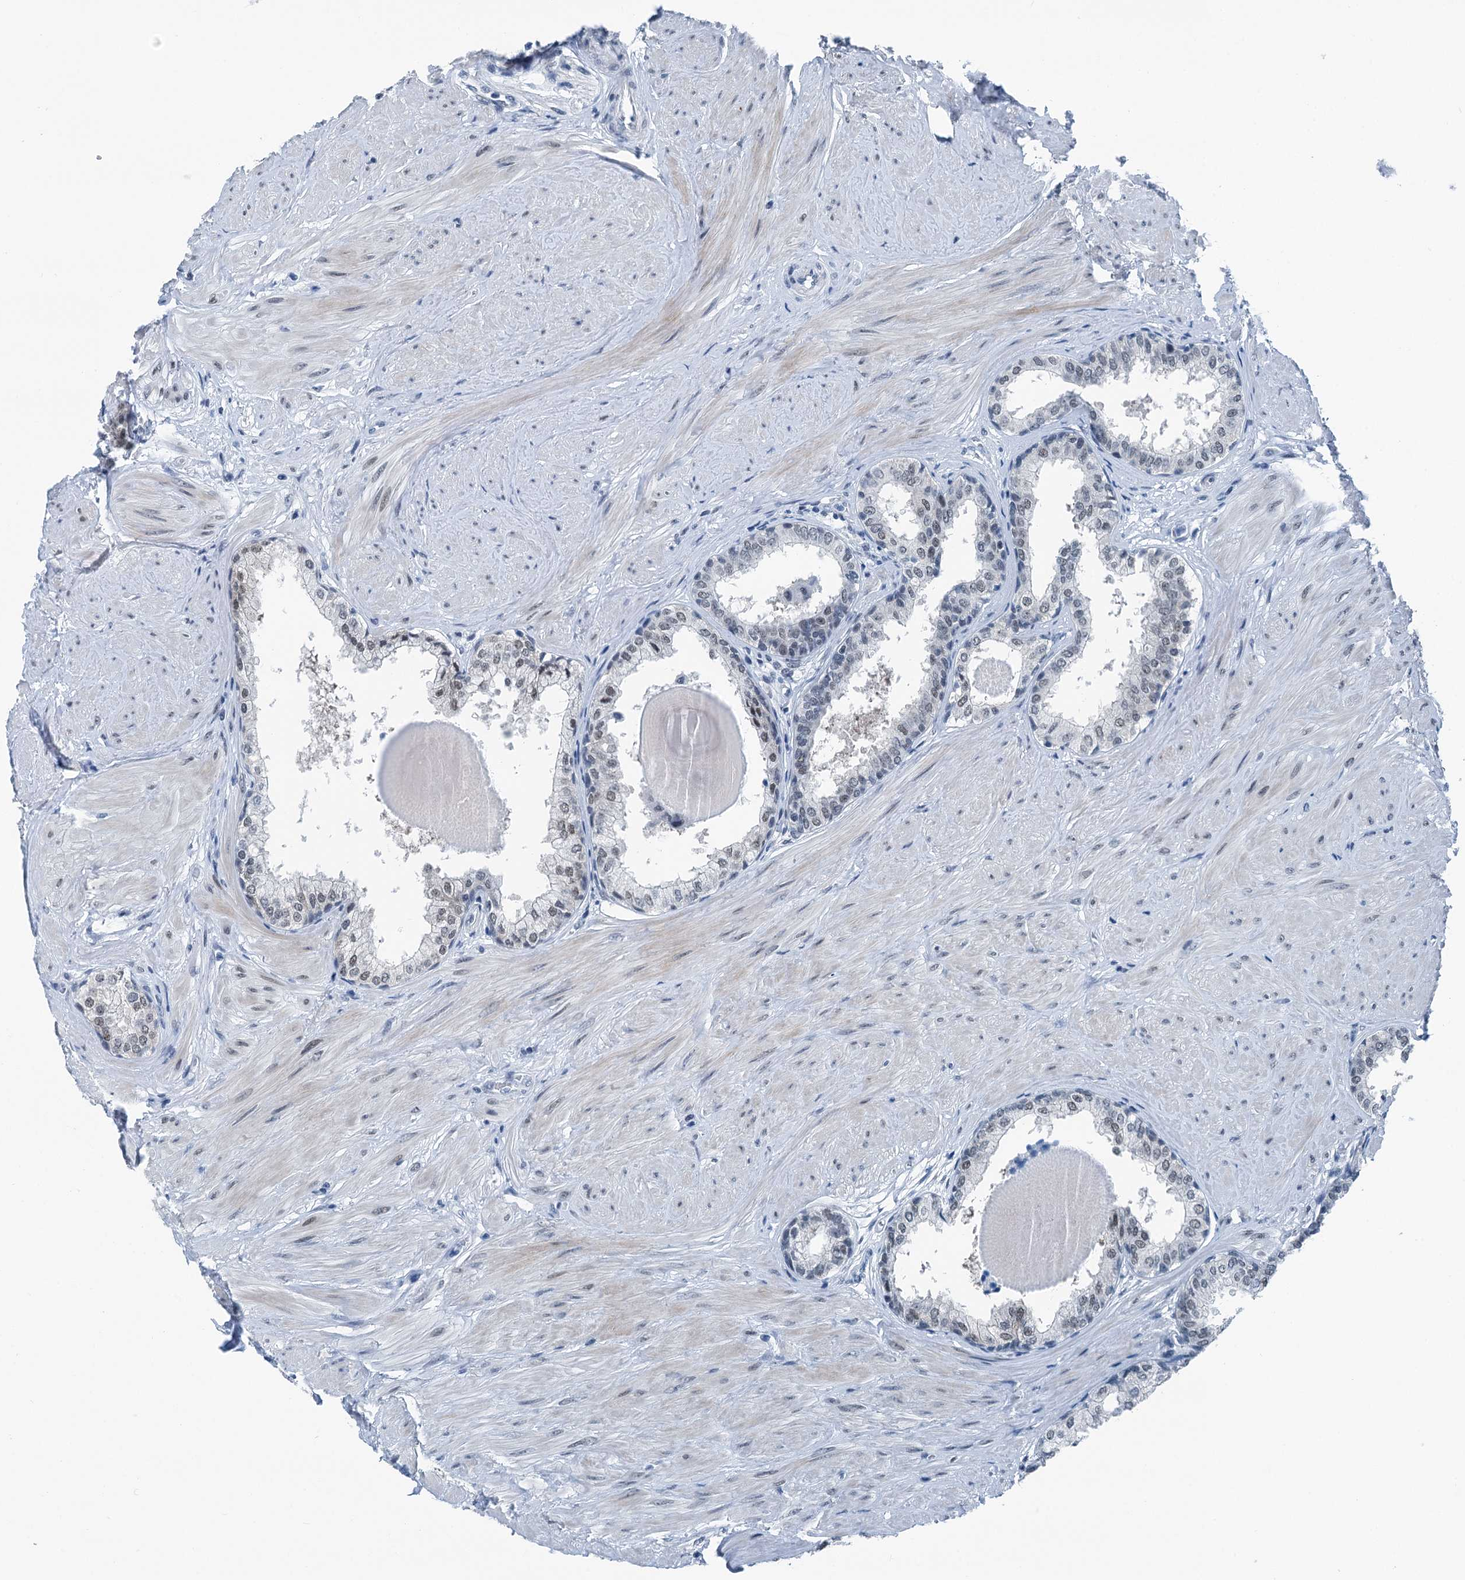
{"staining": {"intensity": "moderate", "quantity": "<25%", "location": "nuclear"}, "tissue": "prostate", "cell_type": "Glandular cells", "image_type": "normal", "snomed": [{"axis": "morphology", "description": "Normal tissue, NOS"}, {"axis": "topography", "description": "Prostate"}], "caption": "The micrograph displays immunohistochemical staining of normal prostate. There is moderate nuclear staining is present in approximately <25% of glandular cells.", "gene": "TRPT1", "patient": {"sex": "male", "age": 48}}